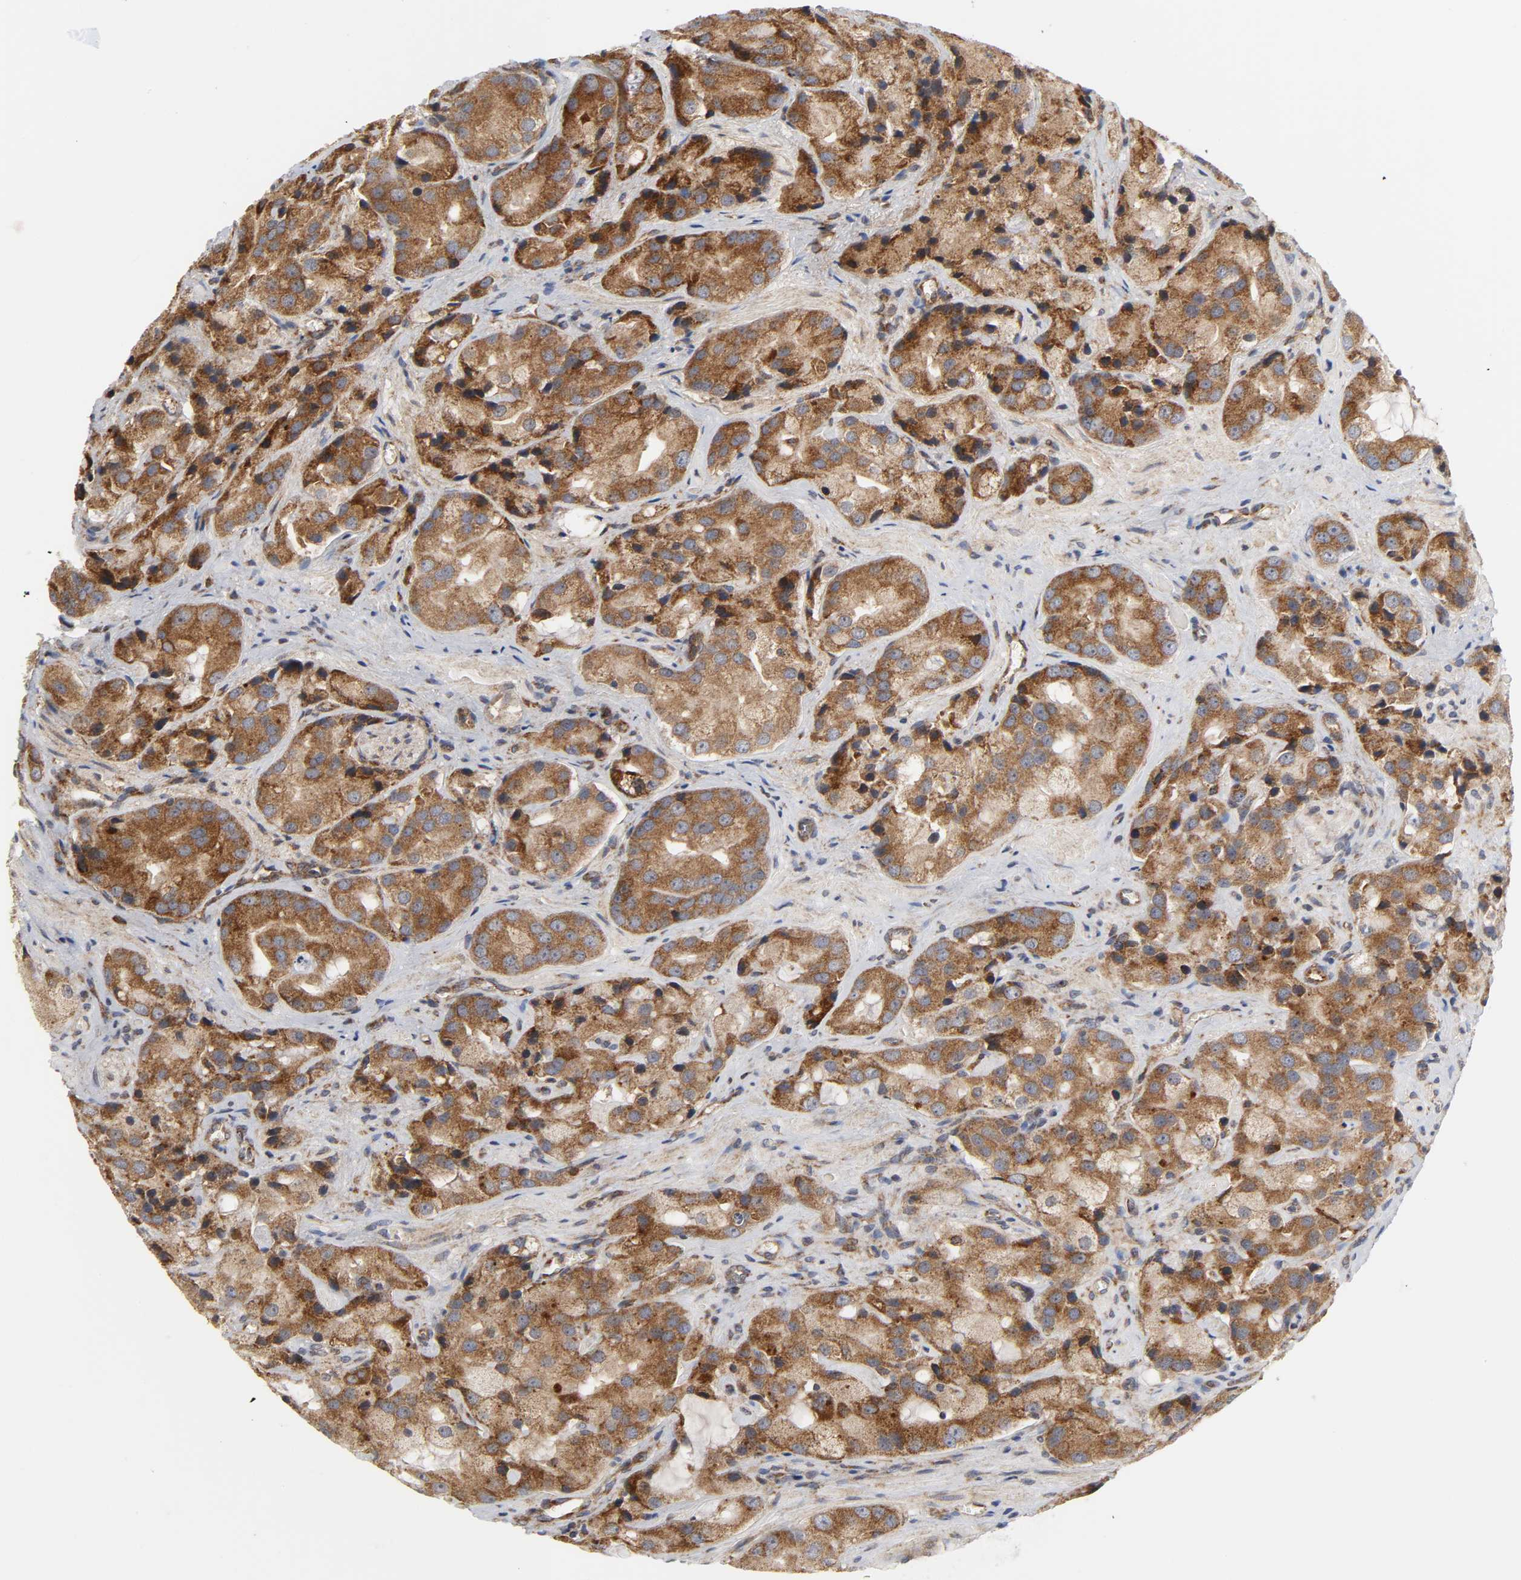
{"staining": {"intensity": "strong", "quantity": ">75%", "location": "cytoplasmic/membranous"}, "tissue": "prostate cancer", "cell_type": "Tumor cells", "image_type": "cancer", "snomed": [{"axis": "morphology", "description": "Adenocarcinoma, High grade"}, {"axis": "topography", "description": "Prostate"}], "caption": "Adenocarcinoma (high-grade) (prostate) stained with a brown dye exhibits strong cytoplasmic/membranous positive staining in about >75% of tumor cells.", "gene": "BAX", "patient": {"sex": "male", "age": 70}}